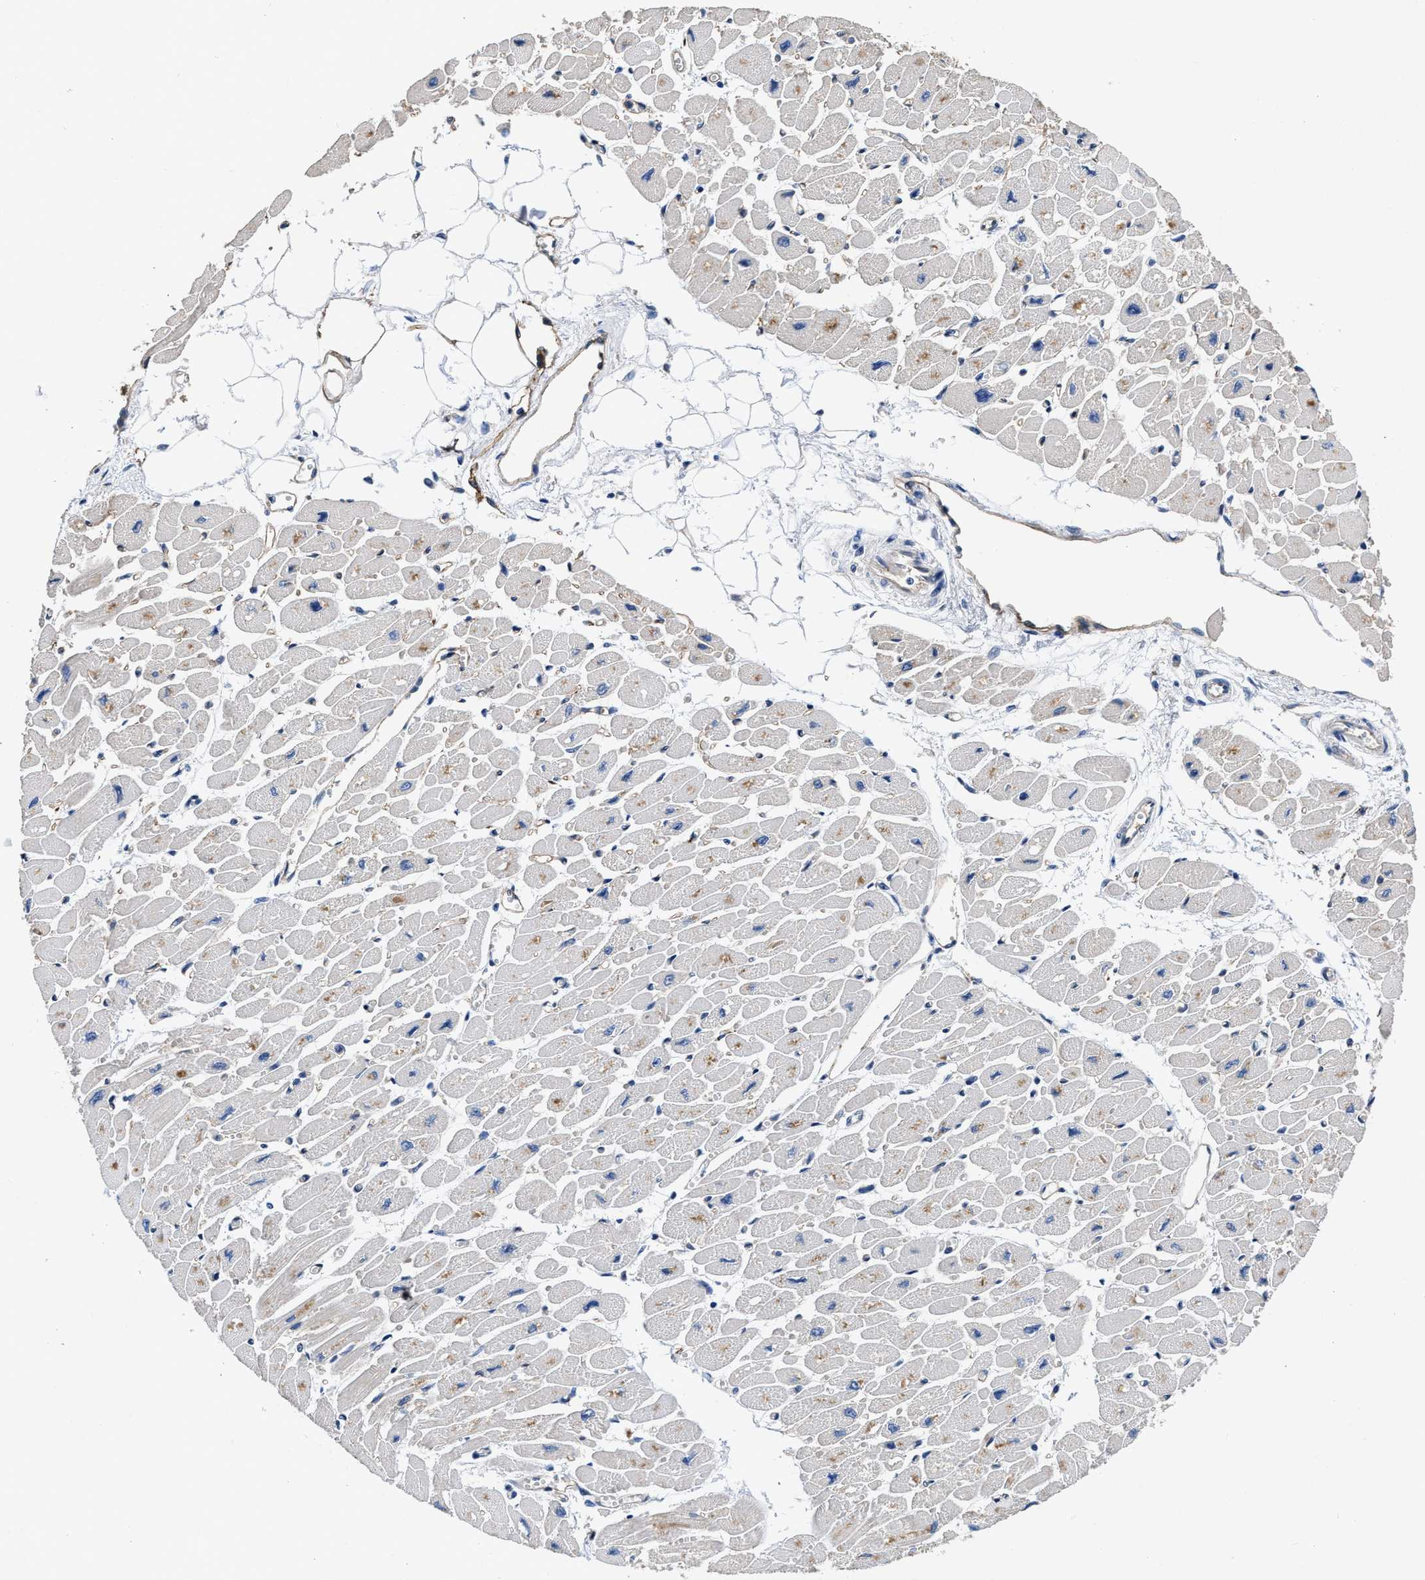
{"staining": {"intensity": "negative", "quantity": "none", "location": "none"}, "tissue": "heart muscle", "cell_type": "Cardiomyocytes", "image_type": "normal", "snomed": [{"axis": "morphology", "description": "Normal tissue, NOS"}, {"axis": "topography", "description": "Heart"}], "caption": "DAB immunohistochemical staining of normal heart muscle demonstrates no significant expression in cardiomyocytes.", "gene": "C22orf42", "patient": {"sex": "female", "age": 54}}